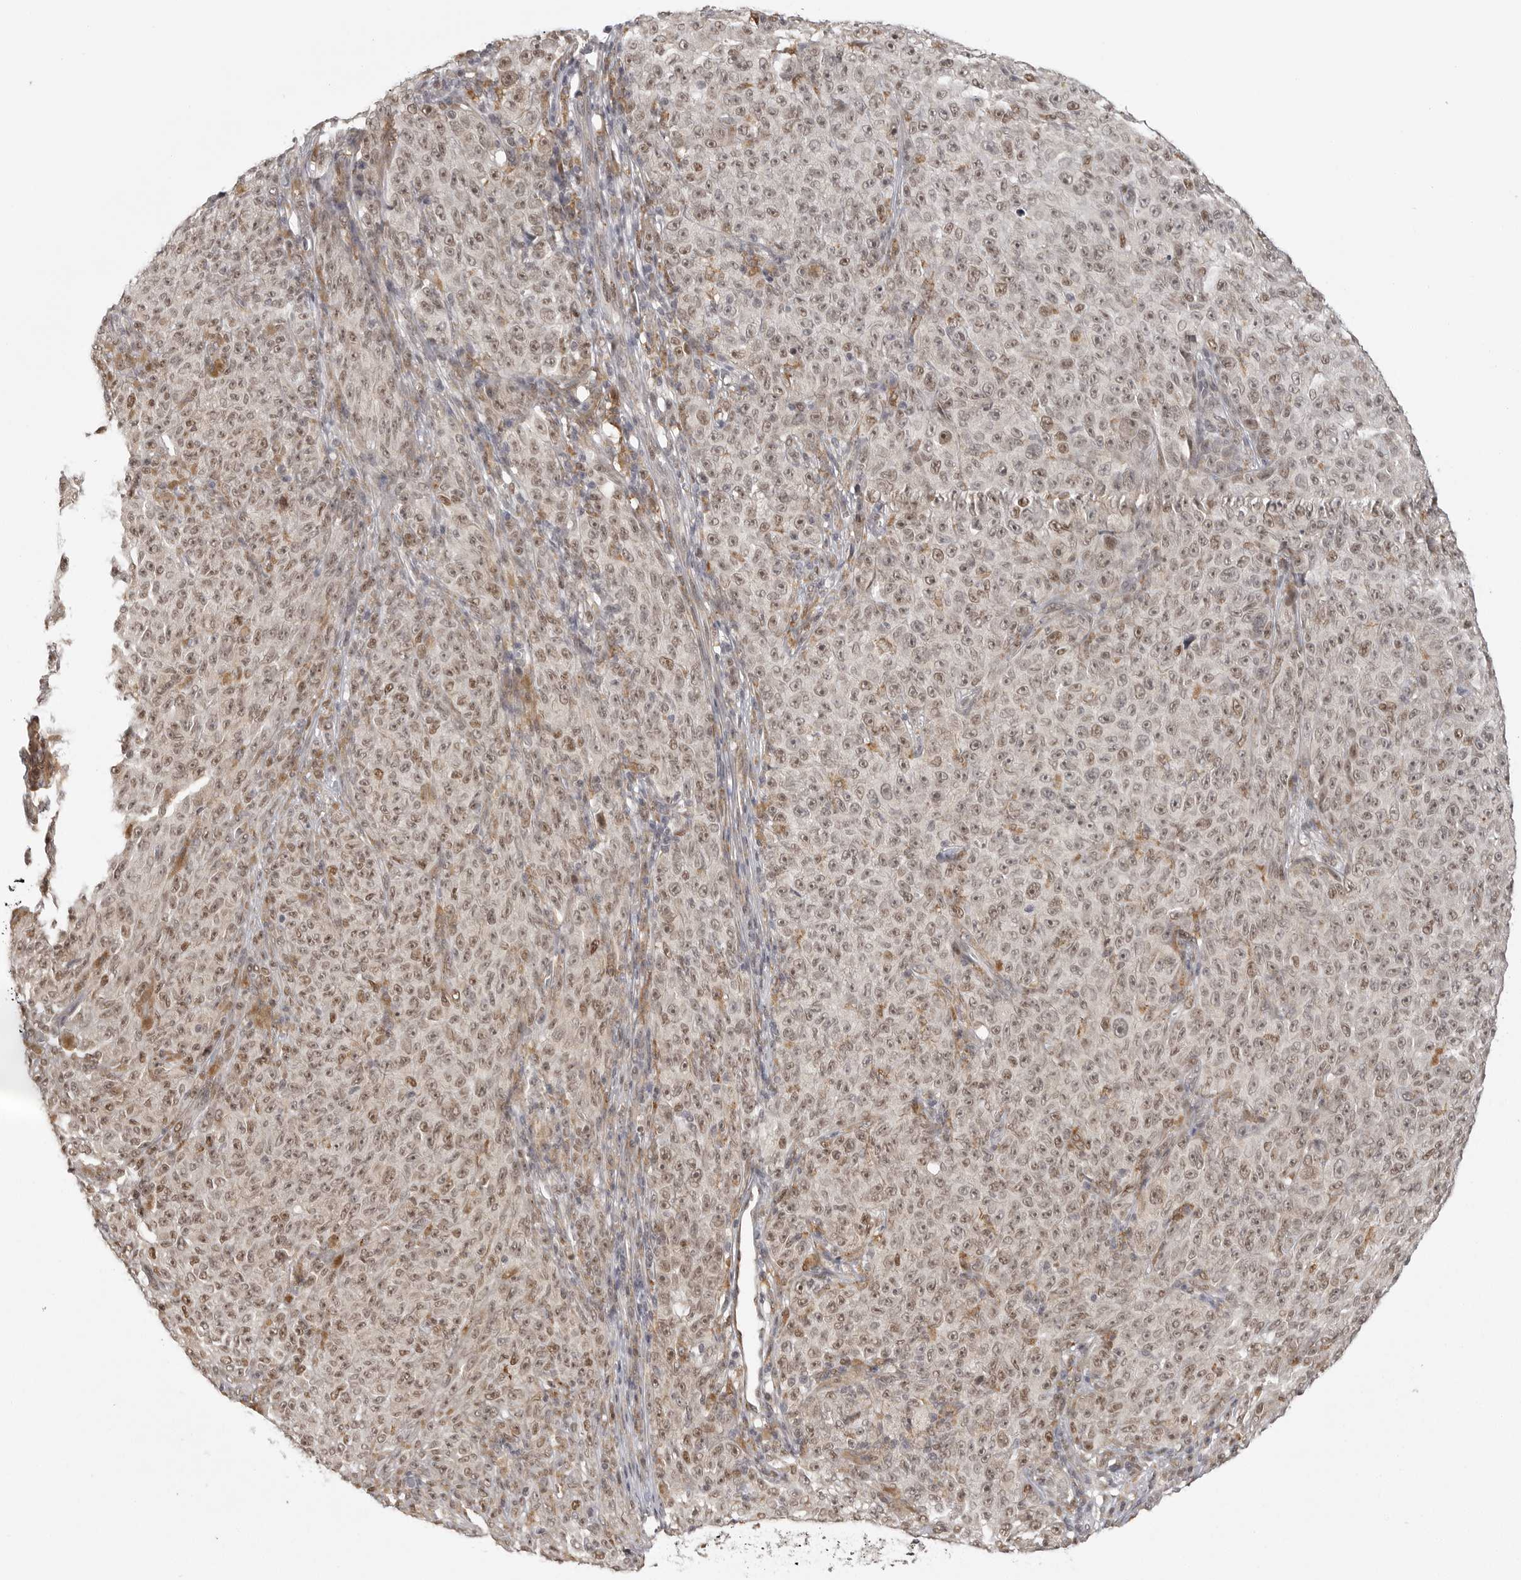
{"staining": {"intensity": "weak", "quantity": ">75%", "location": "nuclear"}, "tissue": "melanoma", "cell_type": "Tumor cells", "image_type": "cancer", "snomed": [{"axis": "morphology", "description": "Malignant melanoma, NOS"}, {"axis": "topography", "description": "Skin"}], "caption": "Protein staining by IHC shows weak nuclear staining in approximately >75% of tumor cells in melanoma.", "gene": "ISG20L2", "patient": {"sex": "female", "age": 82}}